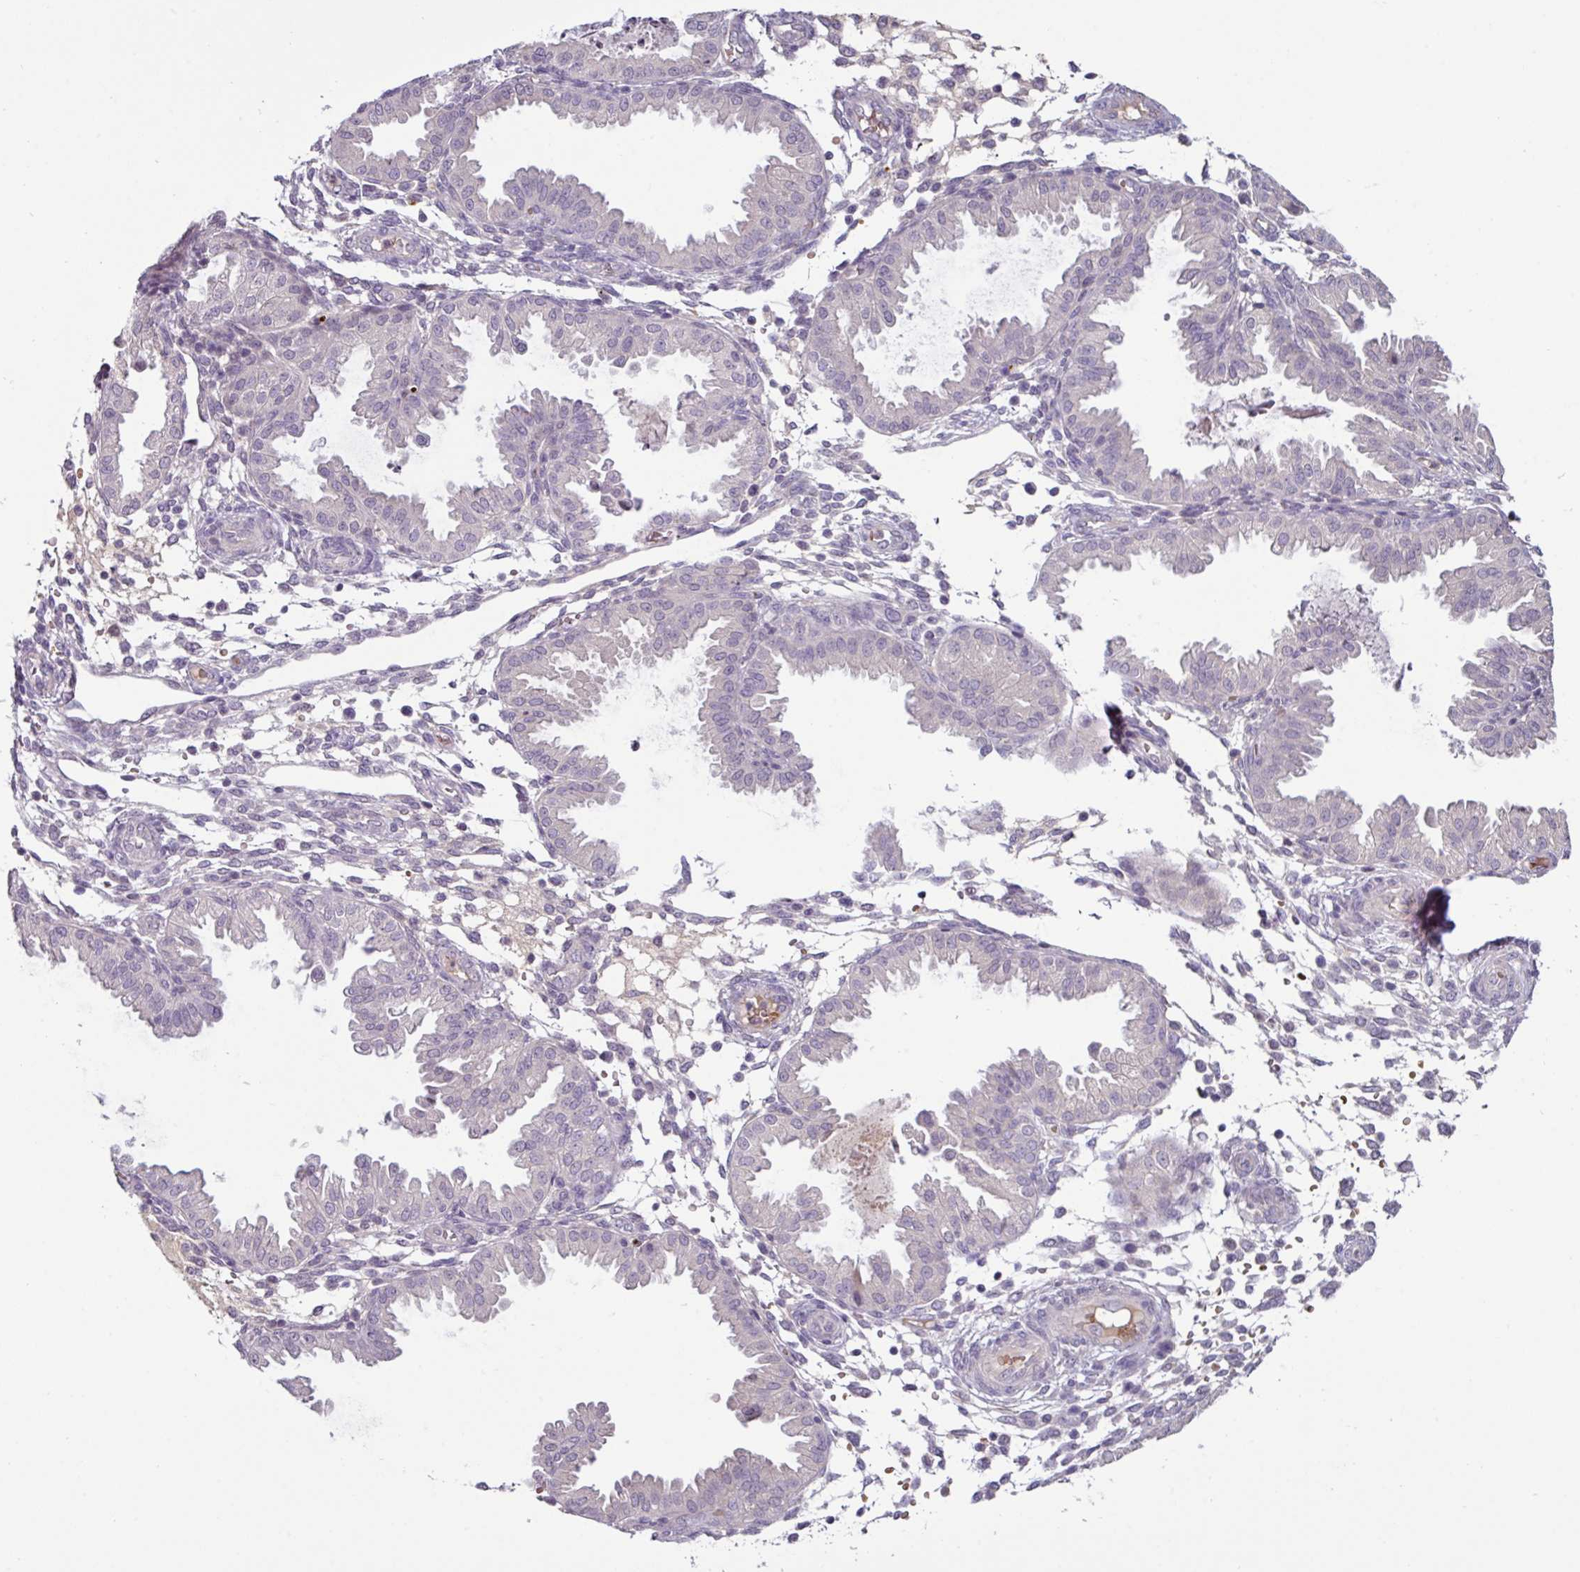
{"staining": {"intensity": "moderate", "quantity": "<25%", "location": "cytoplasmic/membranous"}, "tissue": "endometrium", "cell_type": "Cells in endometrial stroma", "image_type": "normal", "snomed": [{"axis": "morphology", "description": "Normal tissue, NOS"}, {"axis": "topography", "description": "Endometrium"}], "caption": "This is a photomicrograph of immunohistochemistry (IHC) staining of benign endometrium, which shows moderate positivity in the cytoplasmic/membranous of cells in endometrial stroma.", "gene": "SLC5A10", "patient": {"sex": "female", "age": 33}}